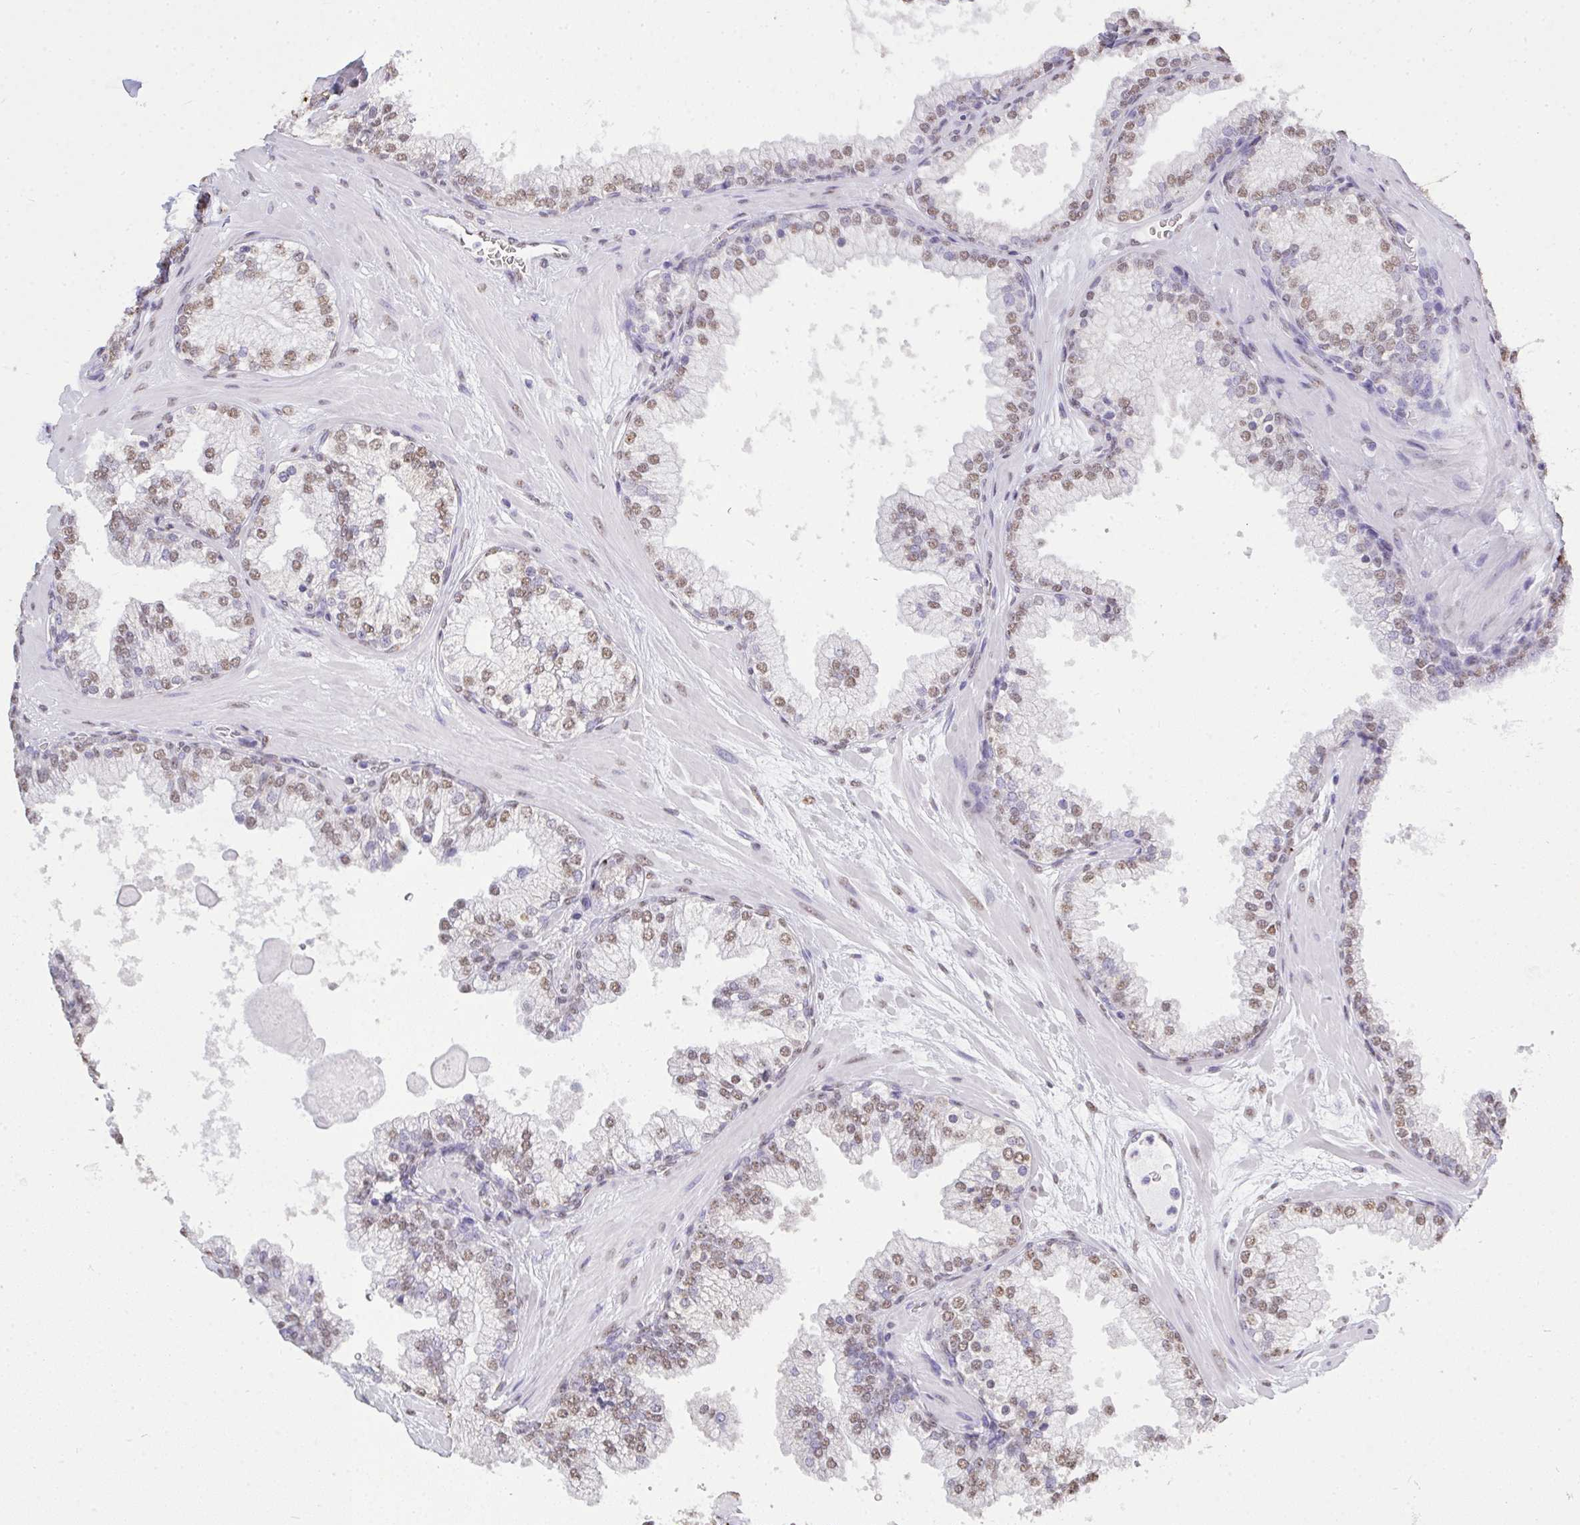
{"staining": {"intensity": "moderate", "quantity": "25%-75%", "location": "nuclear"}, "tissue": "prostate", "cell_type": "Glandular cells", "image_type": "normal", "snomed": [{"axis": "morphology", "description": "Normal tissue, NOS"}, {"axis": "topography", "description": "Prostate"}, {"axis": "topography", "description": "Peripheral nerve tissue"}], "caption": "A micrograph of human prostate stained for a protein displays moderate nuclear brown staining in glandular cells. Nuclei are stained in blue.", "gene": "SEMA6B", "patient": {"sex": "male", "age": 61}}